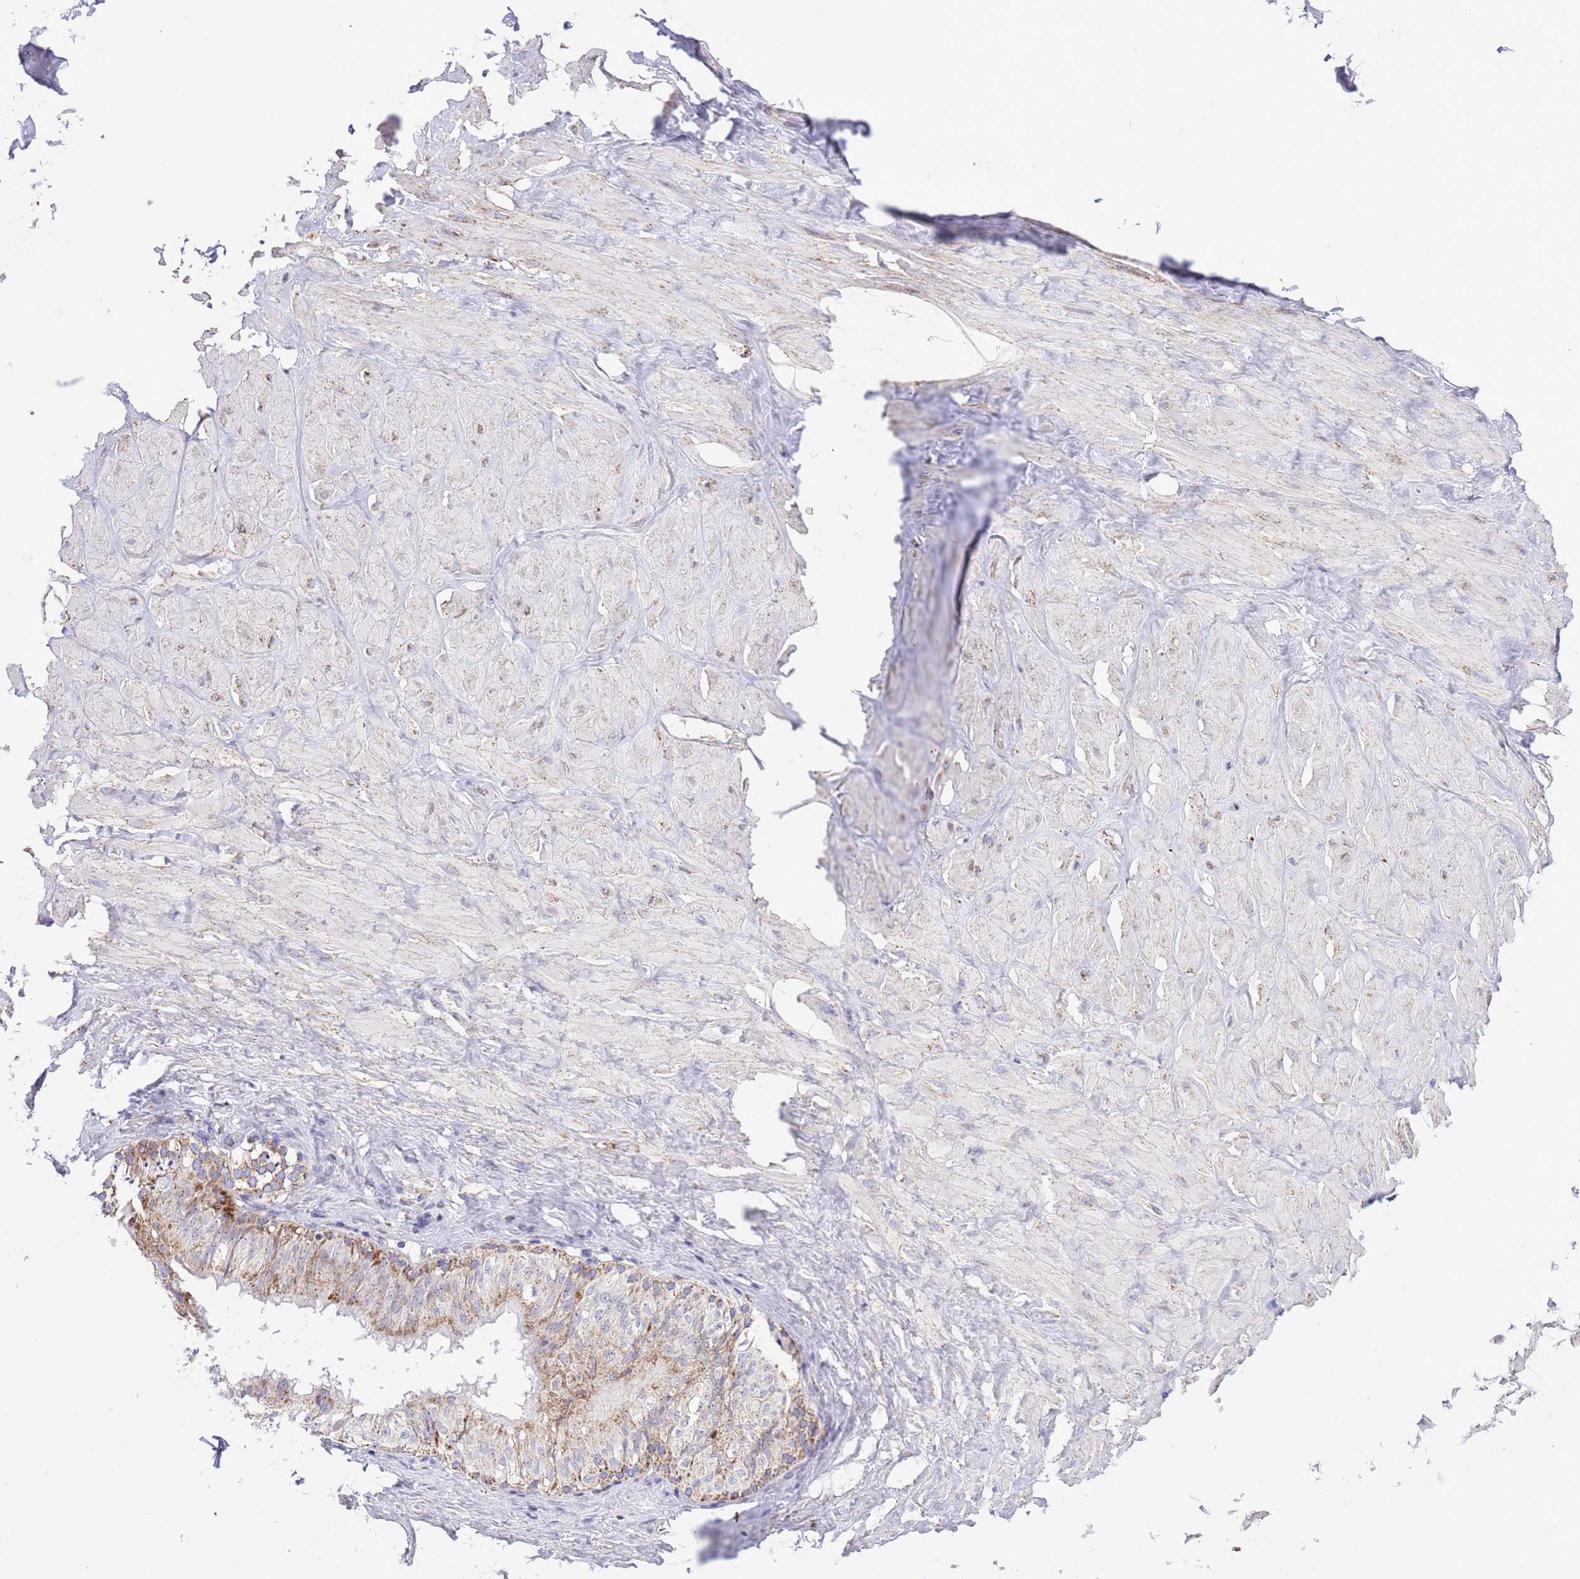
{"staining": {"intensity": "weak", "quantity": ">75%", "location": "cytoplasmic/membranous"}, "tissue": "adipose tissue", "cell_type": "Adipocytes", "image_type": "normal", "snomed": [{"axis": "morphology", "description": "Normal tissue, NOS"}, {"axis": "topography", "description": "Soft tissue"}, {"axis": "topography", "description": "Adipose tissue"}, {"axis": "topography", "description": "Vascular tissue"}, {"axis": "topography", "description": "Peripheral nerve tissue"}], "caption": "Human adipose tissue stained for a protein (brown) reveals weak cytoplasmic/membranous positive expression in about >75% of adipocytes.", "gene": "TEKTIP1", "patient": {"sex": "male", "age": 46}}